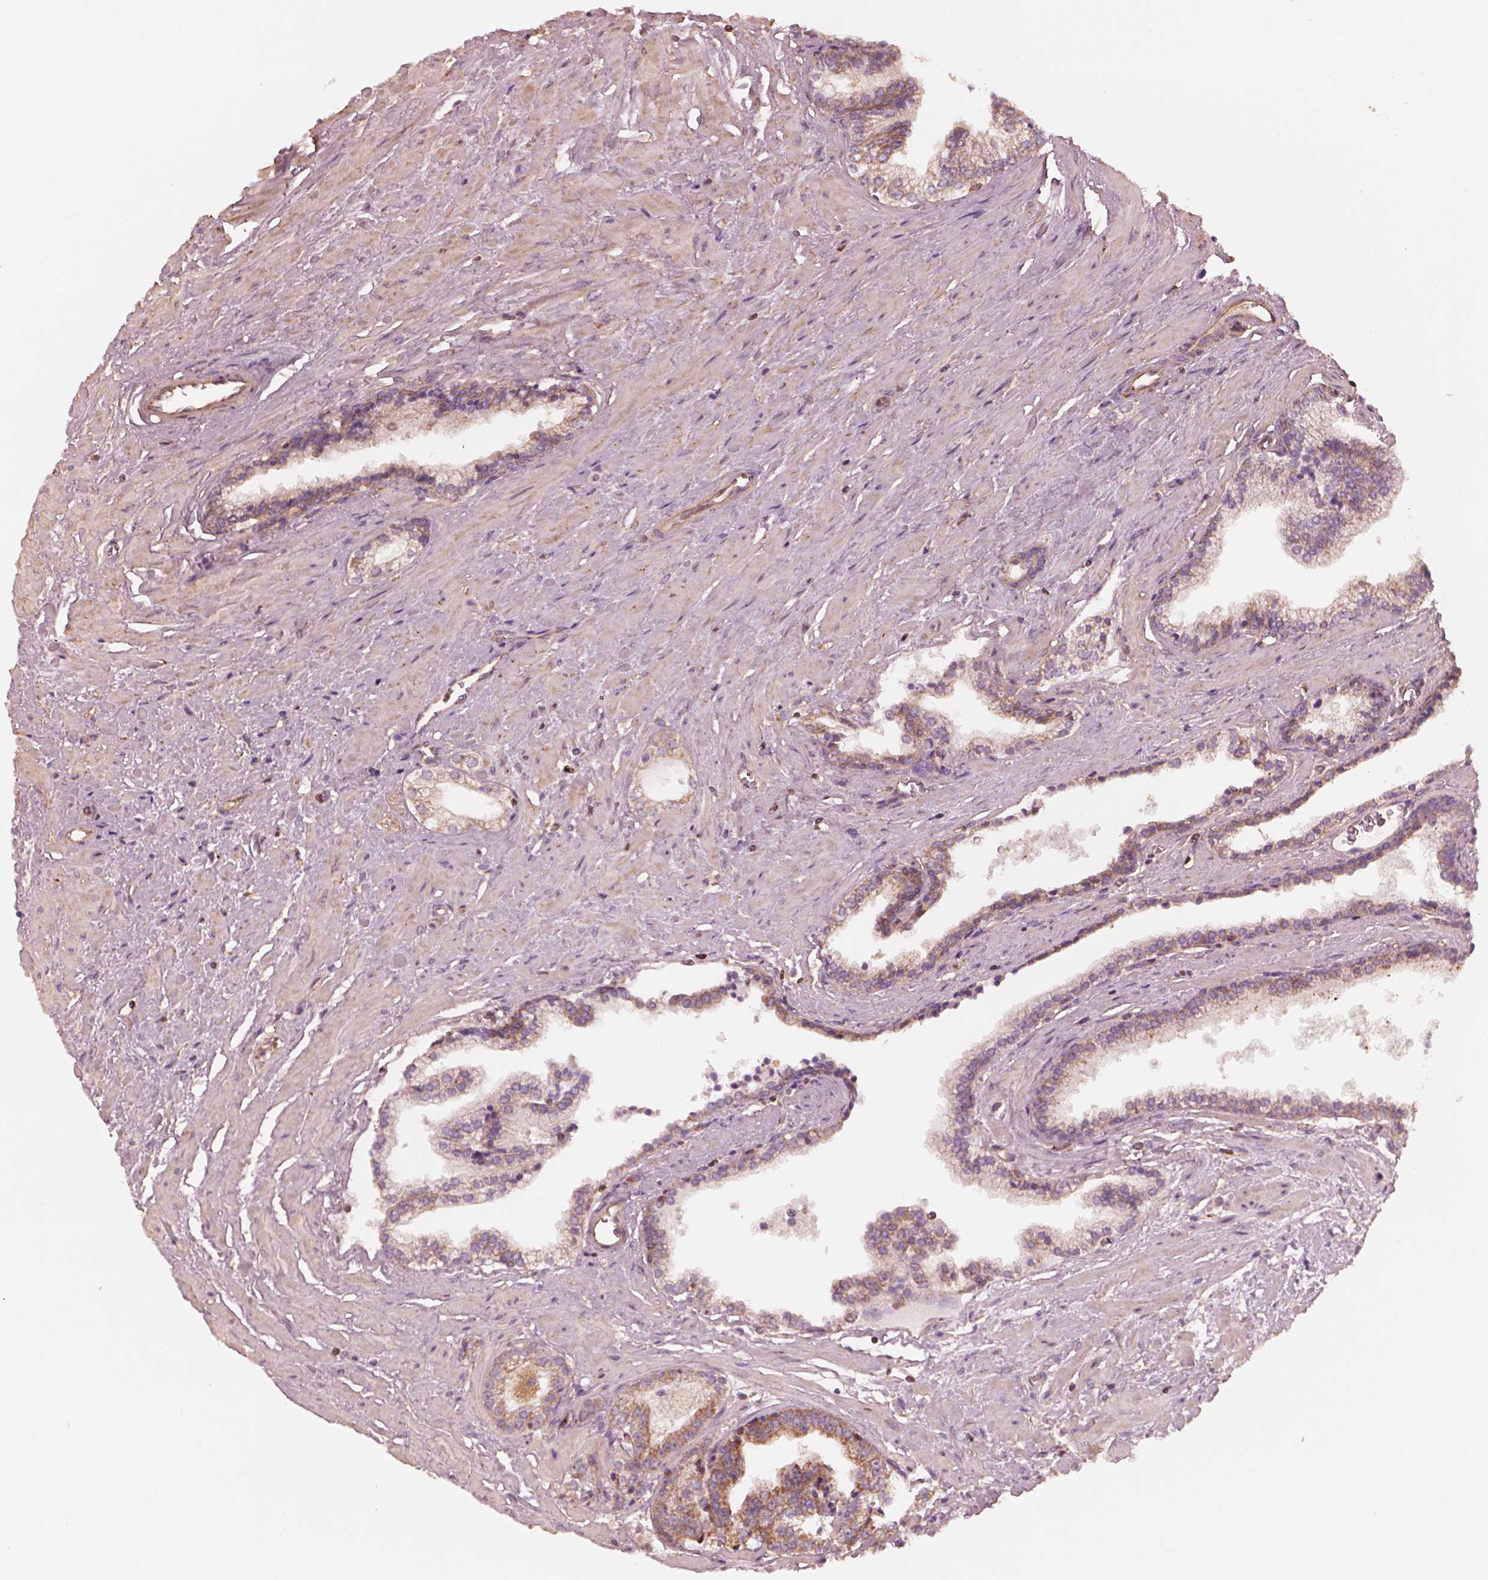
{"staining": {"intensity": "moderate", "quantity": ">75%", "location": "cytoplasmic/membranous"}, "tissue": "prostate cancer", "cell_type": "Tumor cells", "image_type": "cancer", "snomed": [{"axis": "morphology", "description": "Adenocarcinoma, Low grade"}, {"axis": "topography", "description": "Prostate"}], "caption": "This image demonstrates immunohistochemistry staining of prostate cancer, with medium moderate cytoplasmic/membranous expression in approximately >75% of tumor cells.", "gene": "STK33", "patient": {"sex": "male", "age": 60}}